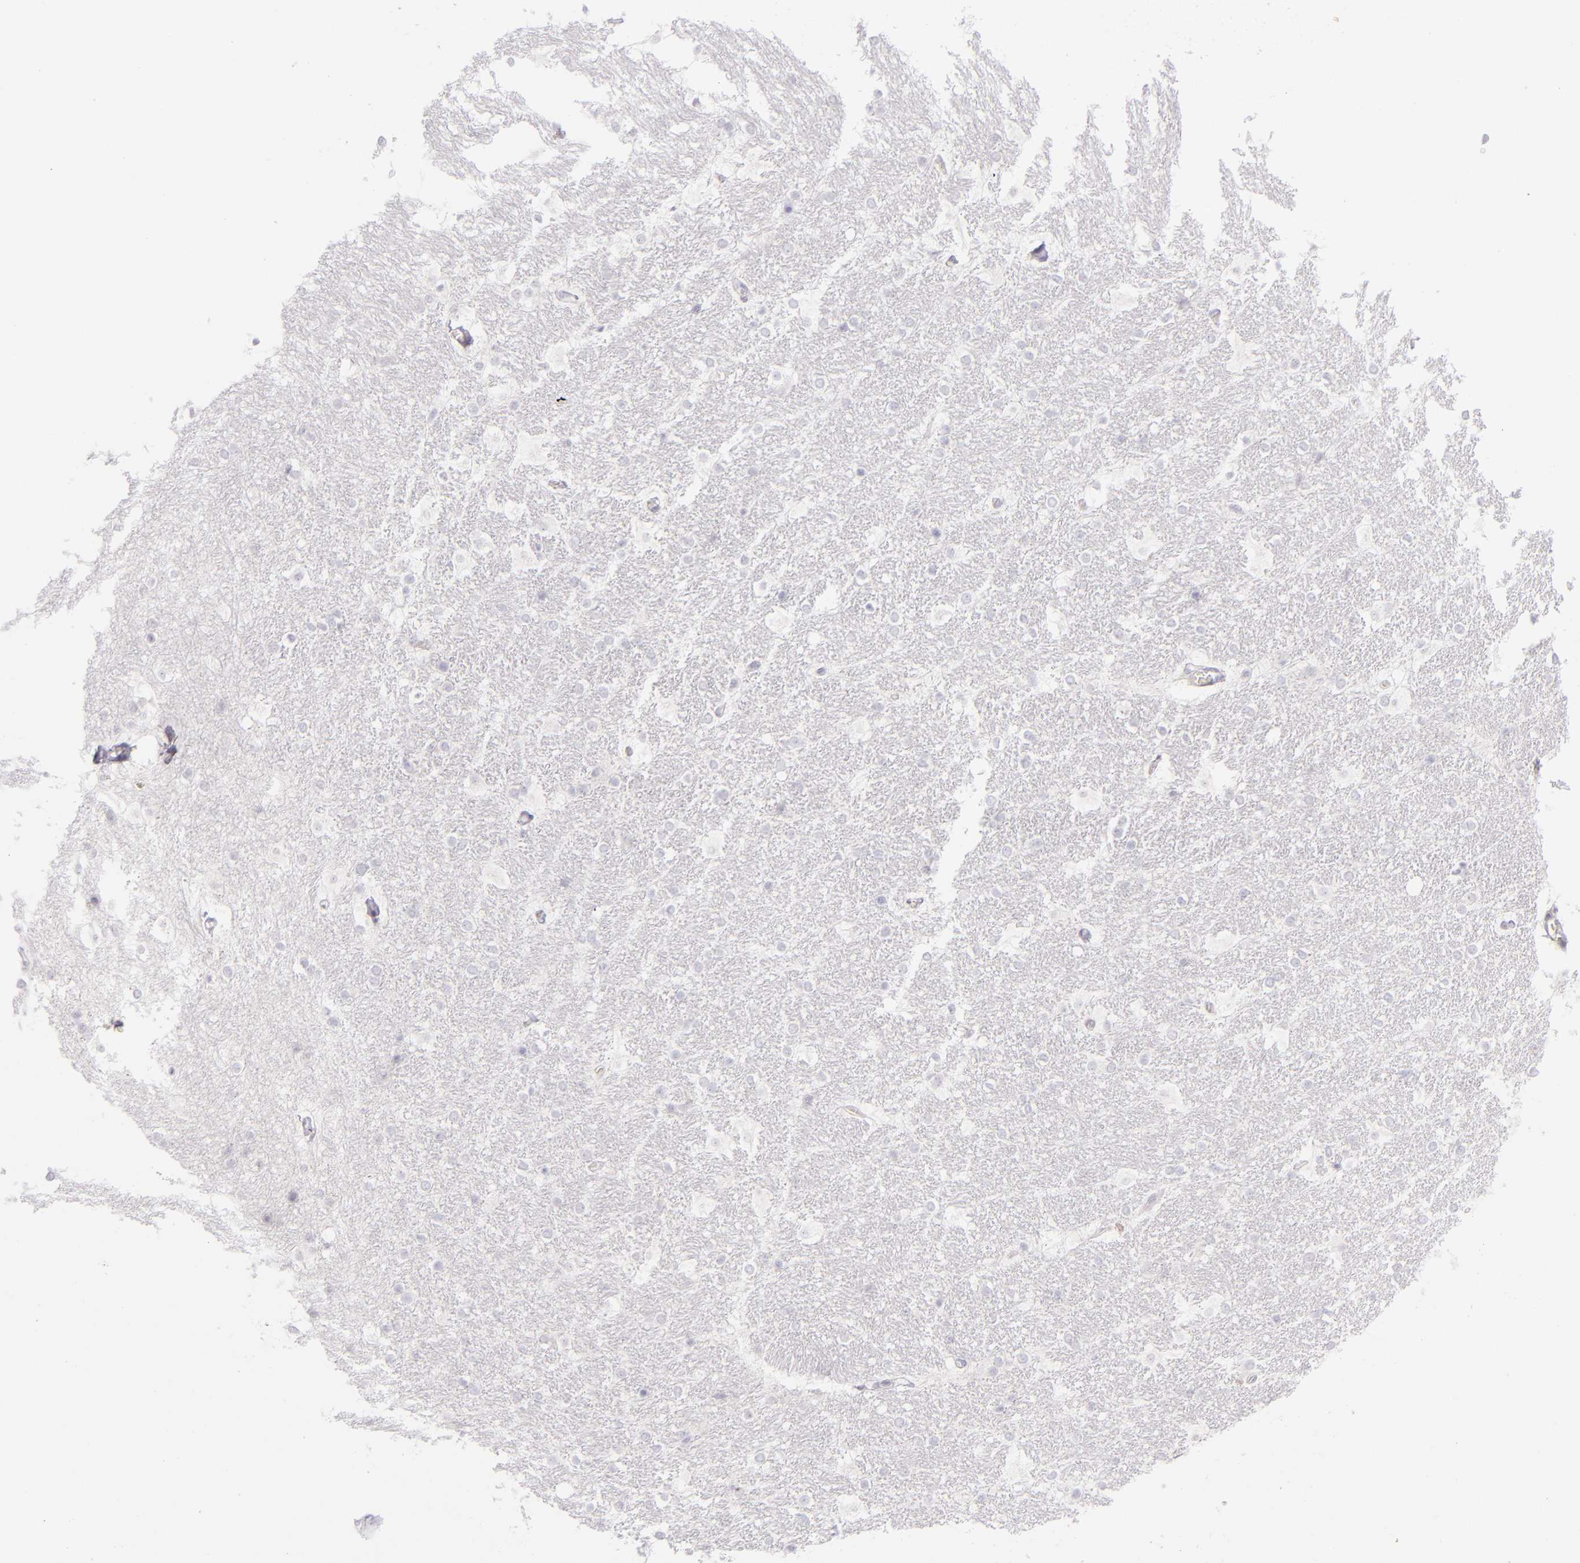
{"staining": {"intensity": "negative", "quantity": "none", "location": "none"}, "tissue": "hippocampus", "cell_type": "Glial cells", "image_type": "normal", "snomed": [{"axis": "morphology", "description": "Normal tissue, NOS"}, {"axis": "topography", "description": "Hippocampus"}], "caption": "IHC image of unremarkable hippocampus: hippocampus stained with DAB (3,3'-diaminobenzidine) shows no significant protein positivity in glial cells. (DAB (3,3'-diaminobenzidine) immunohistochemistry with hematoxylin counter stain).", "gene": "CD40", "patient": {"sex": "female", "age": 19}}